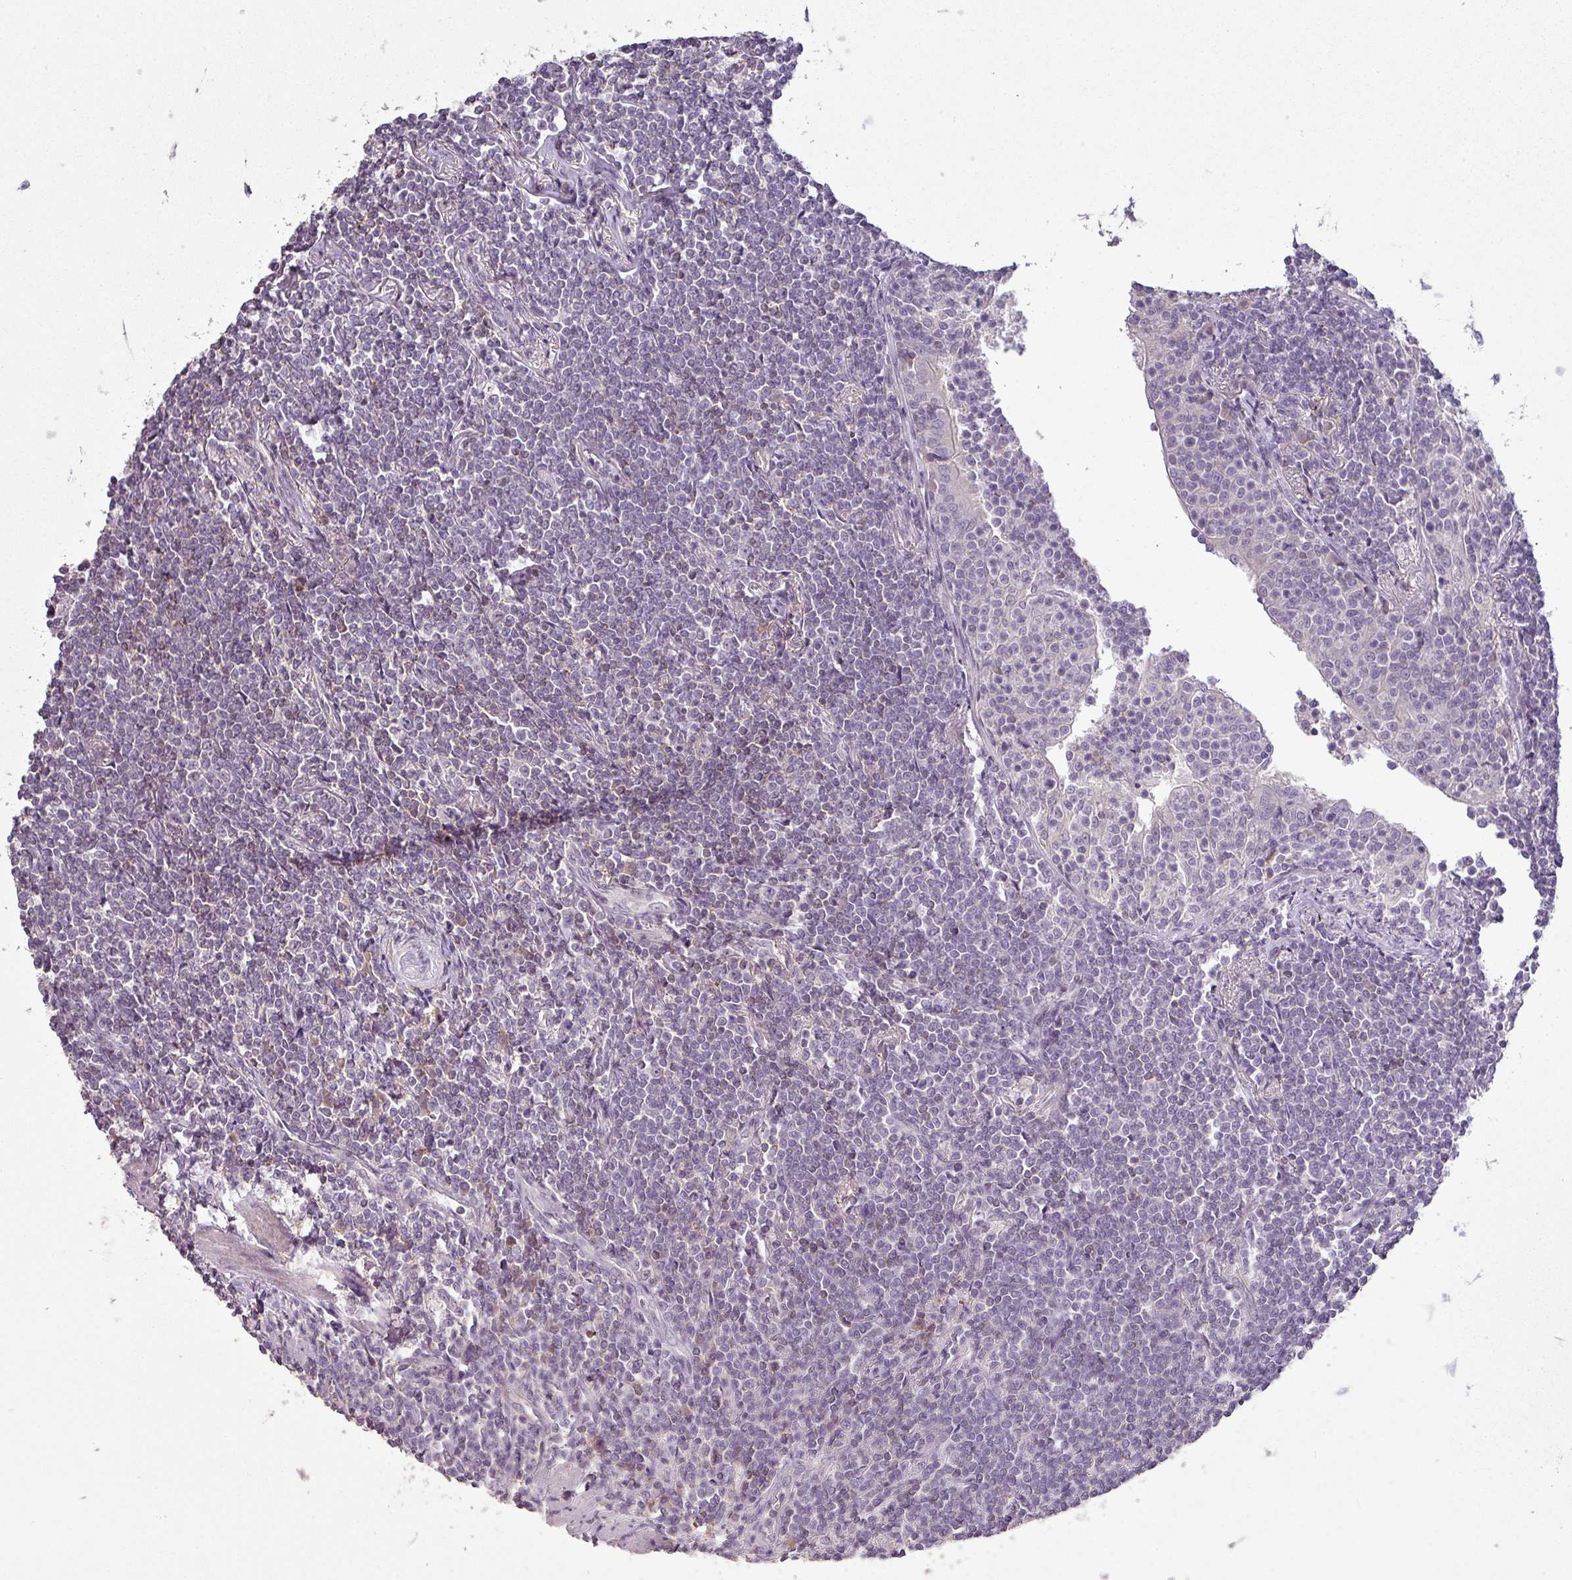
{"staining": {"intensity": "negative", "quantity": "none", "location": "none"}, "tissue": "lymphoma", "cell_type": "Tumor cells", "image_type": "cancer", "snomed": [{"axis": "morphology", "description": "Malignant lymphoma, non-Hodgkin's type, Low grade"}, {"axis": "topography", "description": "Lung"}], "caption": "This is an IHC micrograph of low-grade malignant lymphoma, non-Hodgkin's type. There is no staining in tumor cells.", "gene": "LY9", "patient": {"sex": "female", "age": 71}}